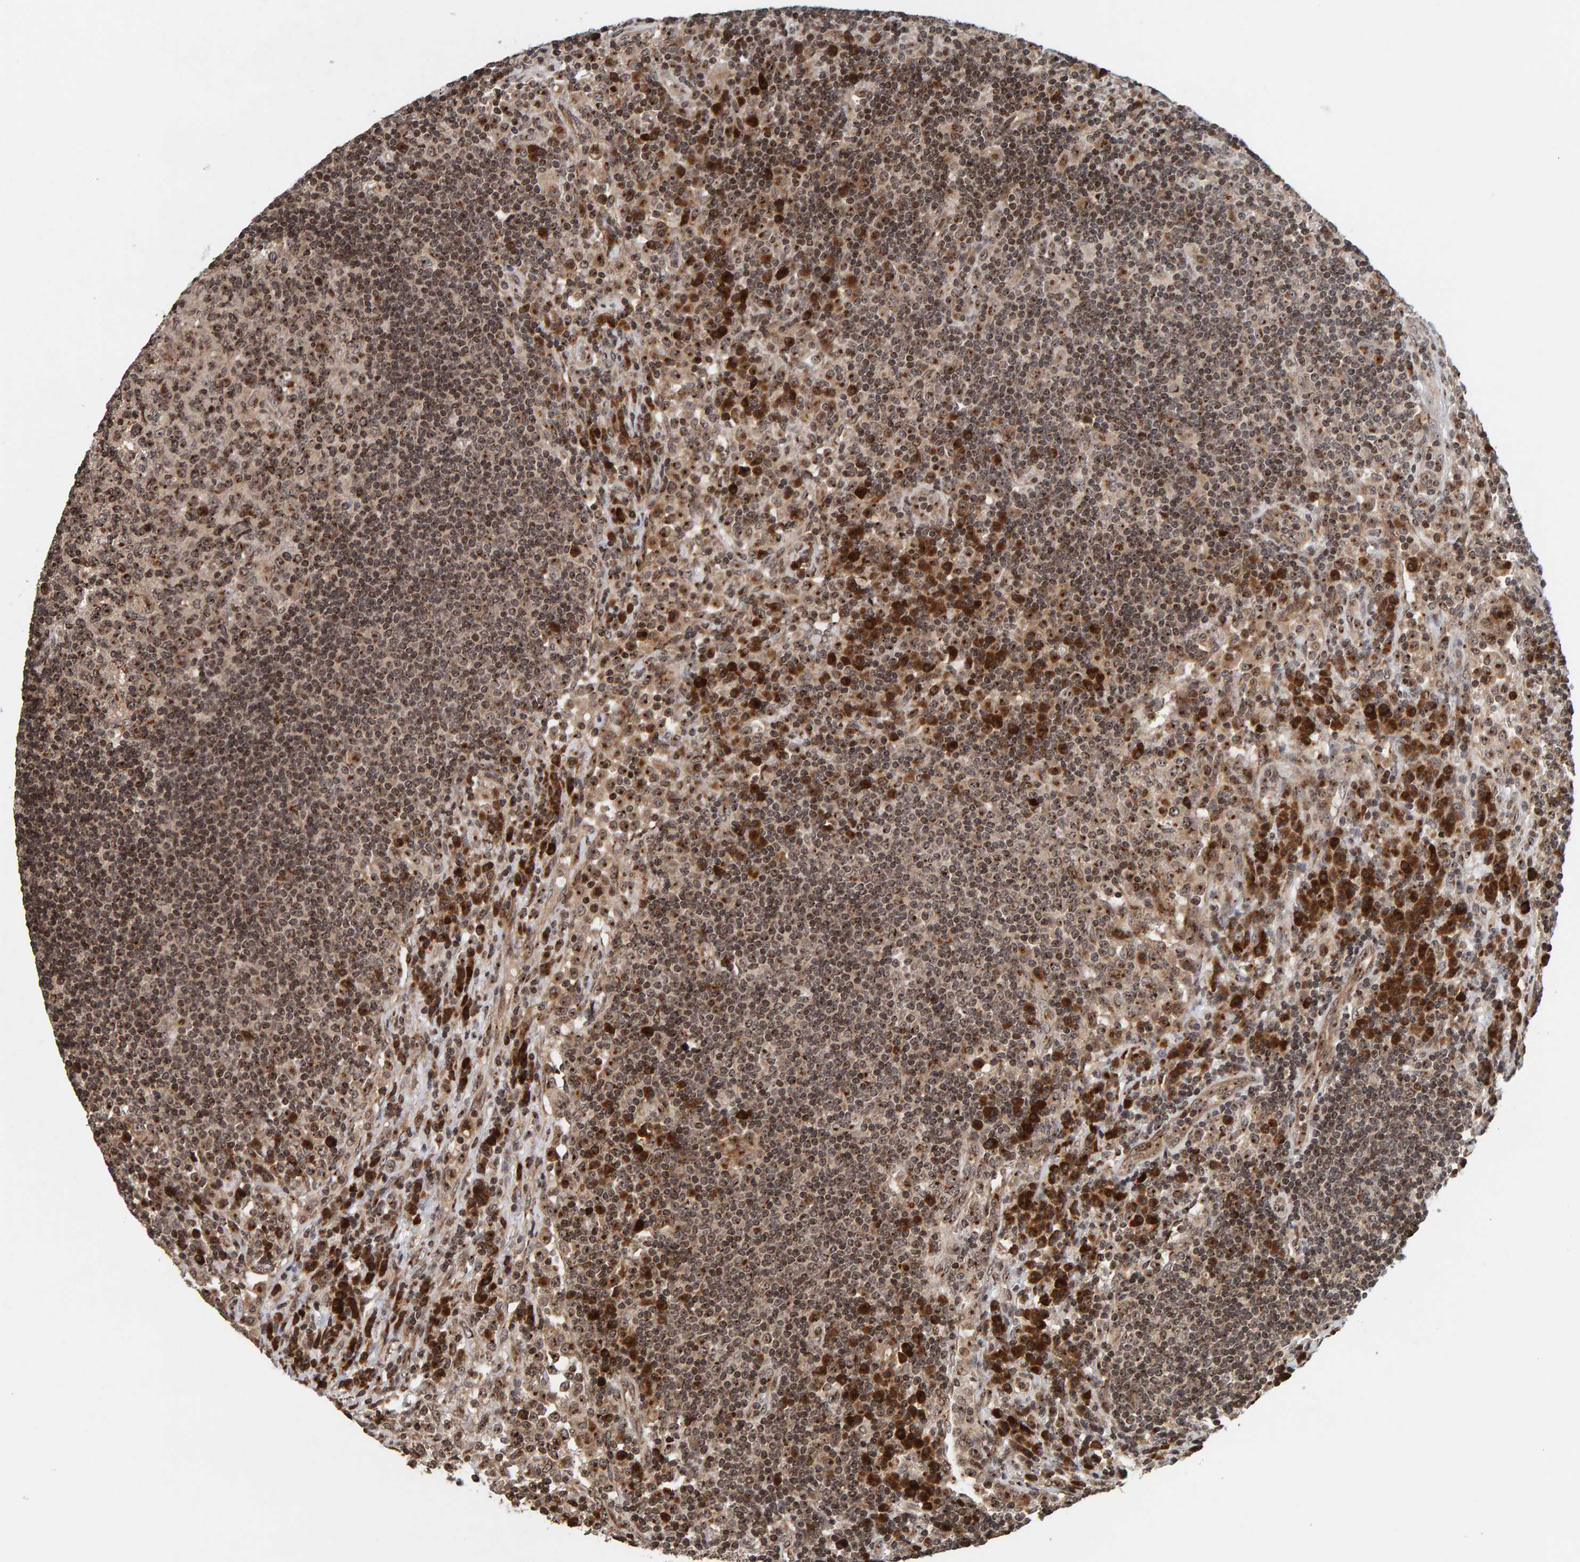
{"staining": {"intensity": "moderate", "quantity": ">75%", "location": "cytoplasmic/membranous,nuclear"}, "tissue": "lymph node", "cell_type": "Germinal center cells", "image_type": "normal", "snomed": [{"axis": "morphology", "description": "Normal tissue, NOS"}, {"axis": "topography", "description": "Lymph node"}], "caption": "A high-resolution micrograph shows IHC staining of unremarkable lymph node, which reveals moderate cytoplasmic/membranous,nuclear positivity in about >75% of germinal center cells. The staining was performed using DAB, with brown indicating positive protein expression. Nuclei are stained blue with hematoxylin.", "gene": "CCDC182", "patient": {"sex": "female", "age": 53}}